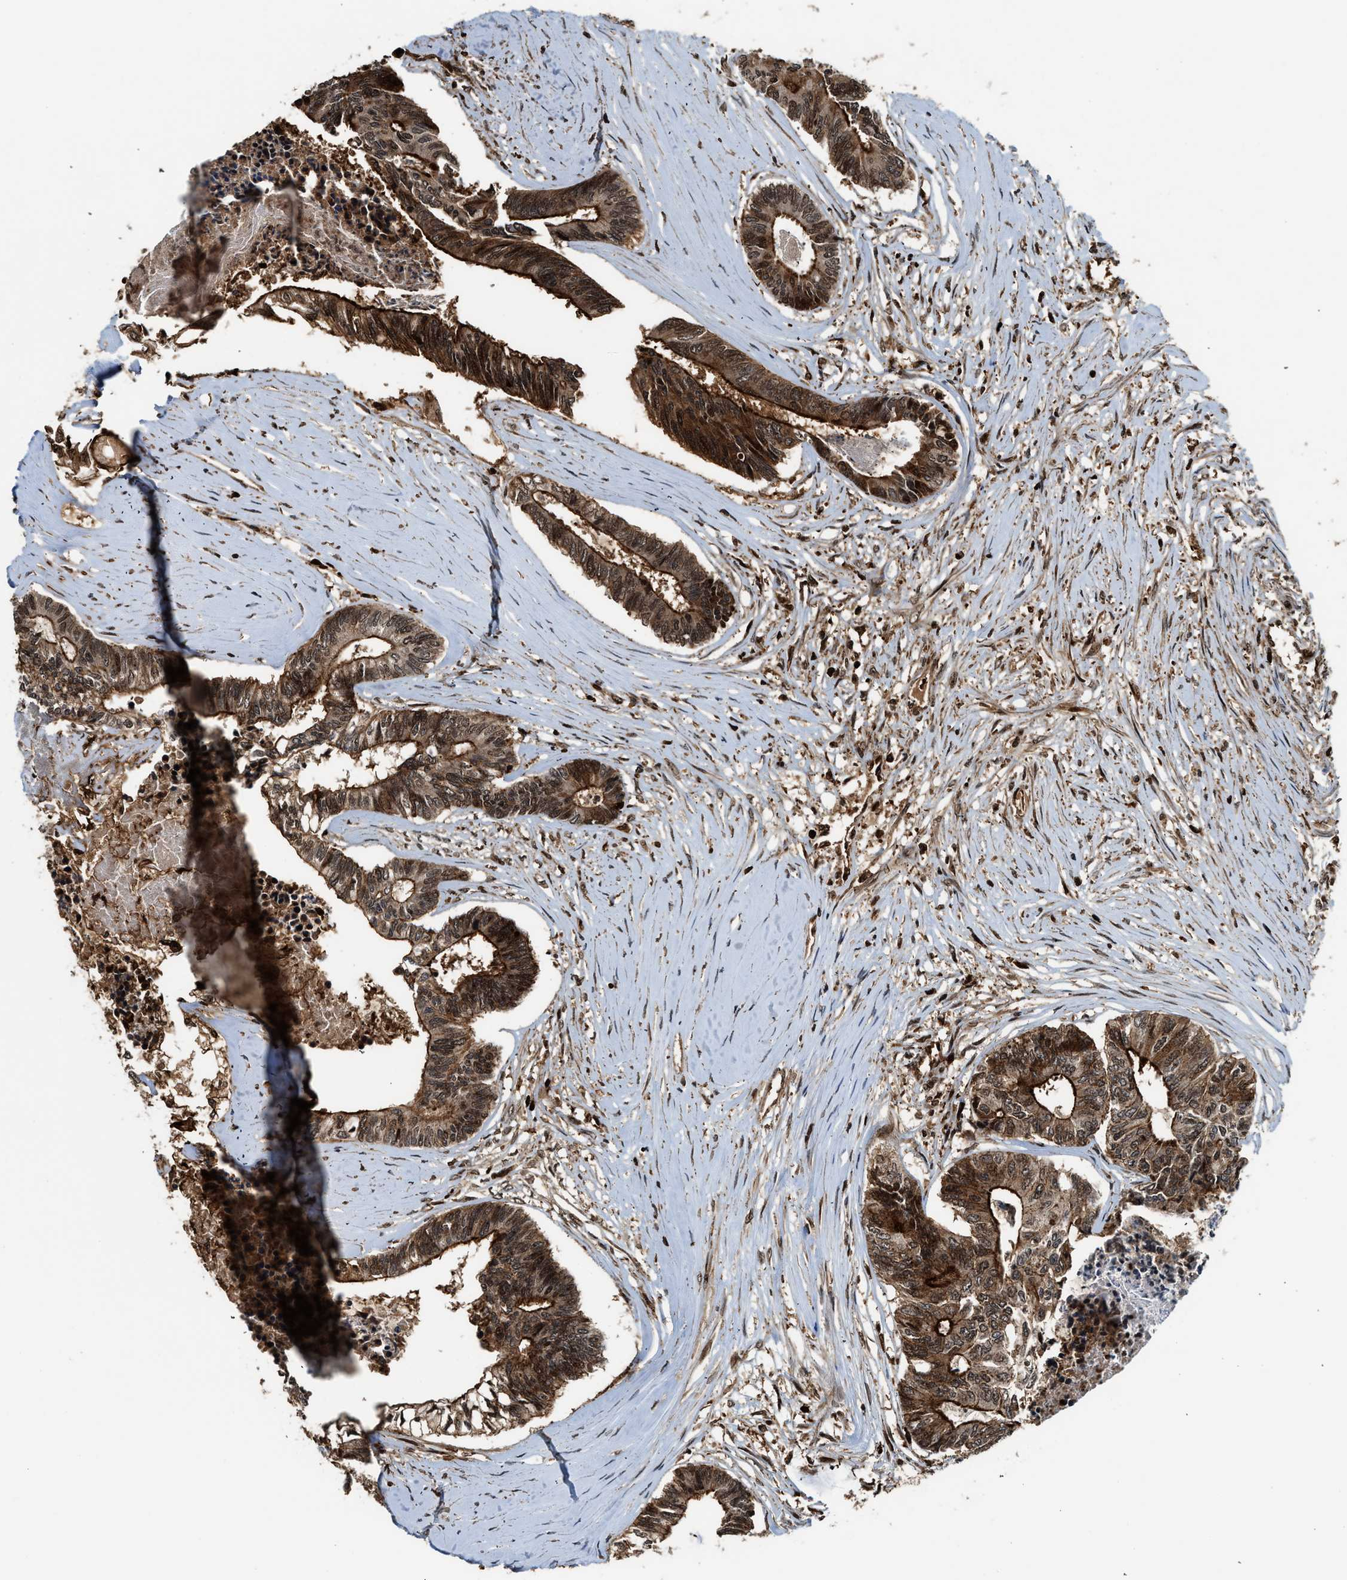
{"staining": {"intensity": "strong", "quantity": ">75%", "location": "cytoplasmic/membranous,nuclear"}, "tissue": "colorectal cancer", "cell_type": "Tumor cells", "image_type": "cancer", "snomed": [{"axis": "morphology", "description": "Adenocarcinoma, NOS"}, {"axis": "topography", "description": "Rectum"}], "caption": "Adenocarcinoma (colorectal) stained for a protein displays strong cytoplasmic/membranous and nuclear positivity in tumor cells.", "gene": "MDM2", "patient": {"sex": "male", "age": 63}}